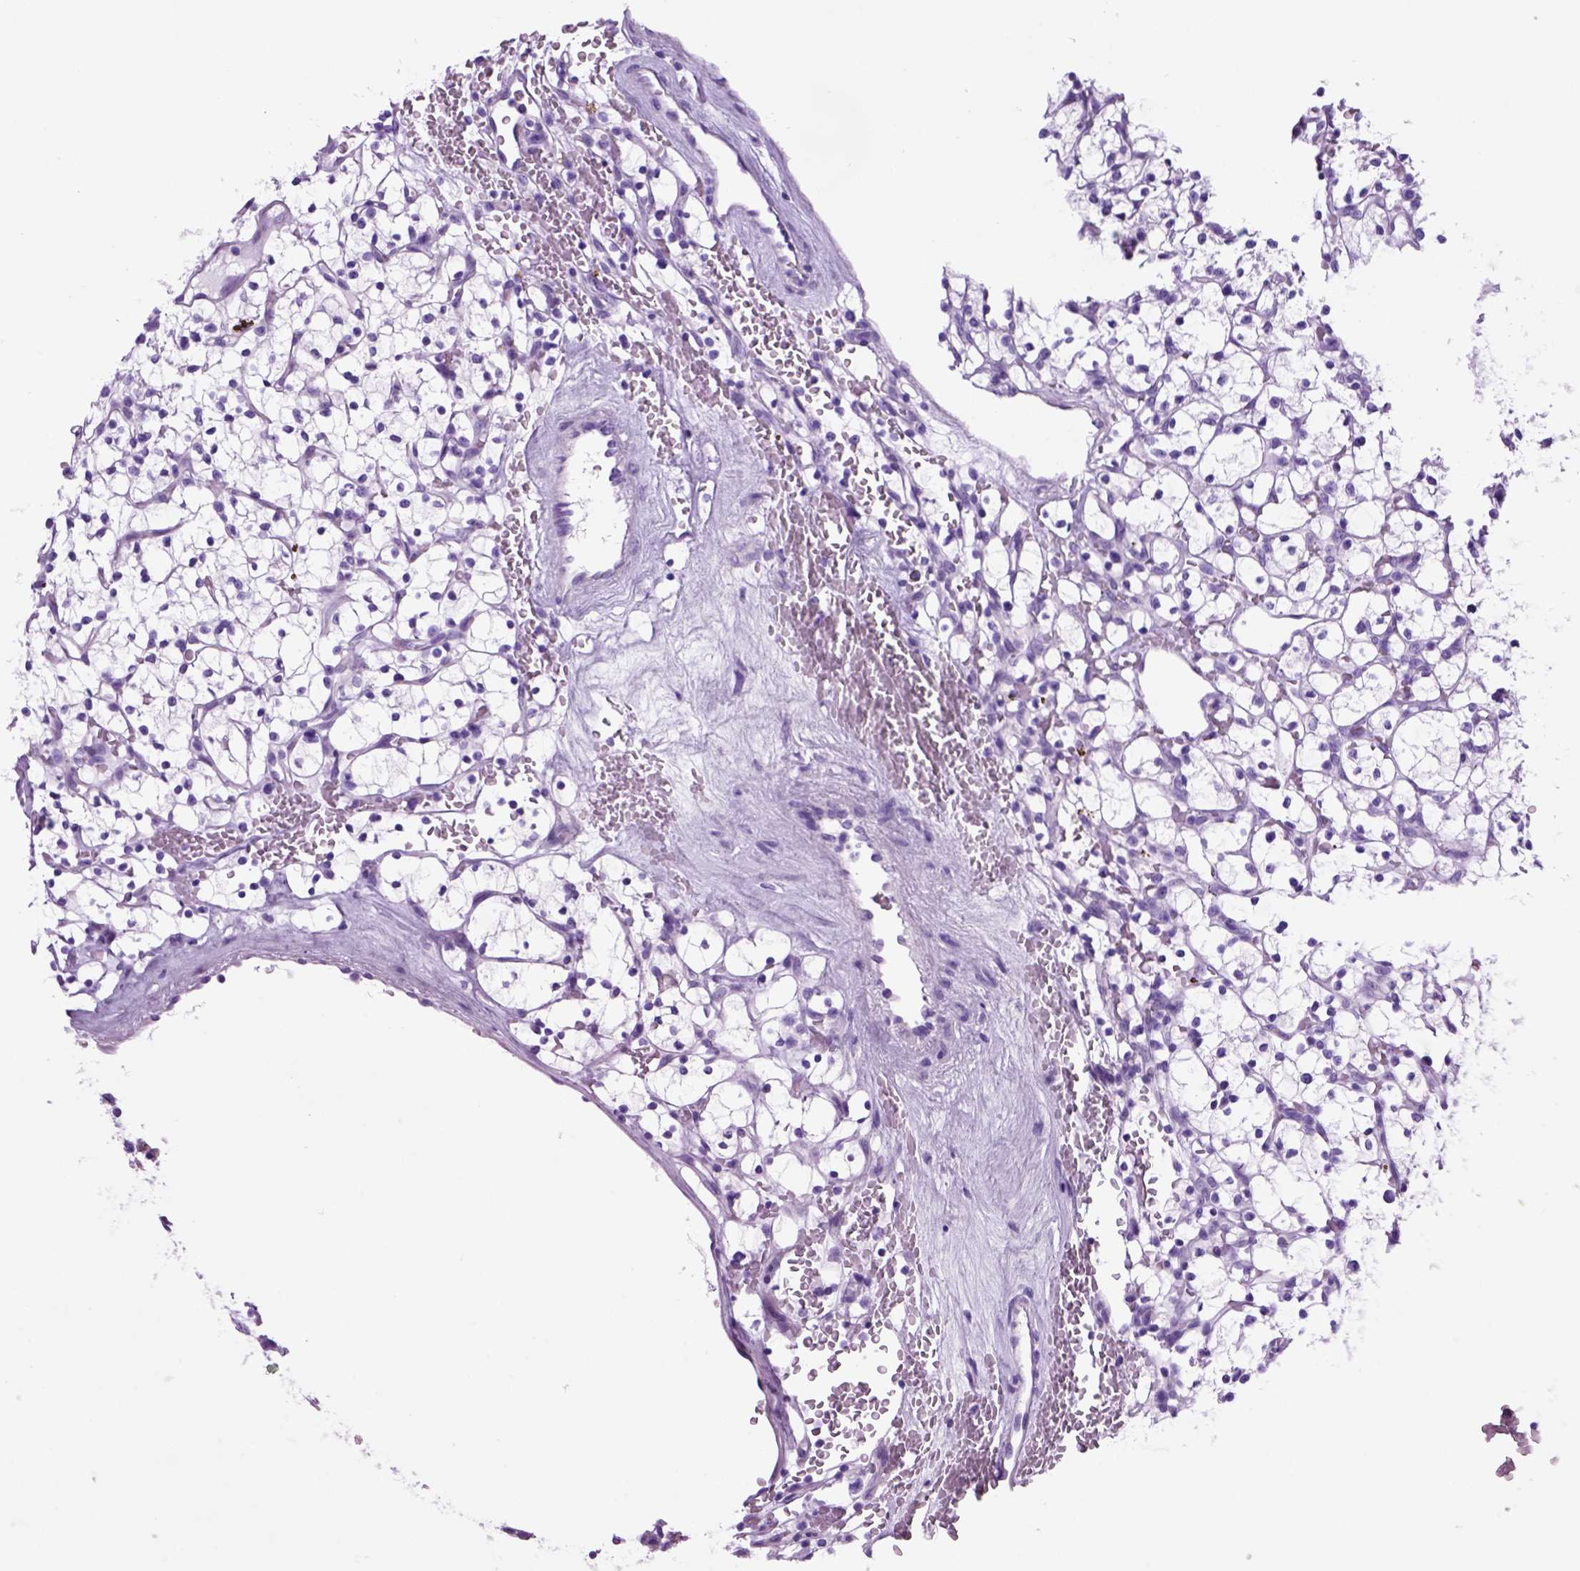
{"staining": {"intensity": "negative", "quantity": "none", "location": "none"}, "tissue": "renal cancer", "cell_type": "Tumor cells", "image_type": "cancer", "snomed": [{"axis": "morphology", "description": "Adenocarcinoma, NOS"}, {"axis": "topography", "description": "Kidney"}], "caption": "Adenocarcinoma (renal) stained for a protein using IHC shows no staining tumor cells.", "gene": "HHIPL2", "patient": {"sex": "female", "age": 64}}